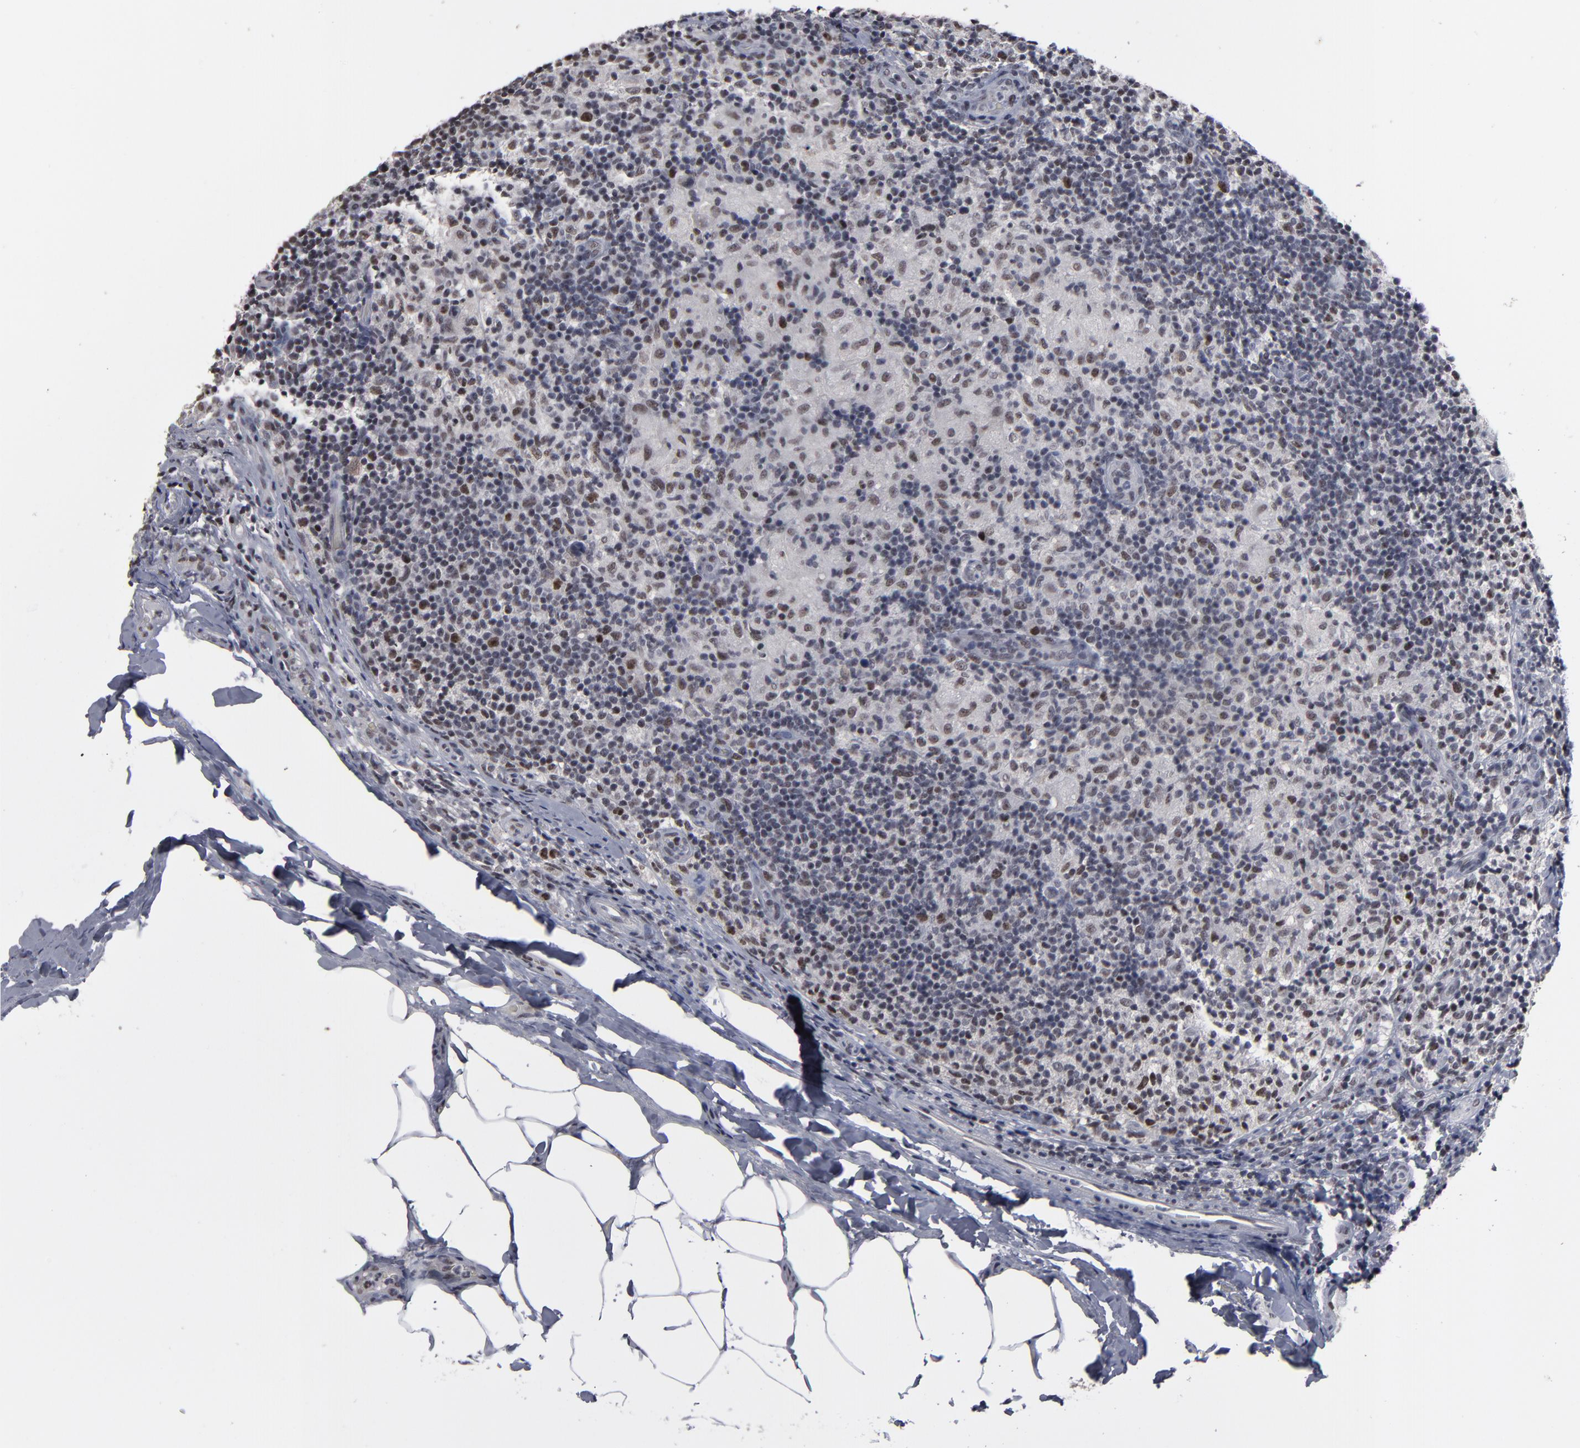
{"staining": {"intensity": "moderate", "quantity": "25%-75%", "location": "nuclear"}, "tissue": "lymph node", "cell_type": "Germinal center cells", "image_type": "normal", "snomed": [{"axis": "morphology", "description": "Normal tissue, NOS"}, {"axis": "morphology", "description": "Inflammation, NOS"}, {"axis": "topography", "description": "Lymph node"}], "caption": "Immunohistochemistry micrograph of benign lymph node: human lymph node stained using immunohistochemistry (IHC) demonstrates medium levels of moderate protein expression localized specifically in the nuclear of germinal center cells, appearing as a nuclear brown color.", "gene": "SSRP1", "patient": {"sex": "male", "age": 46}}